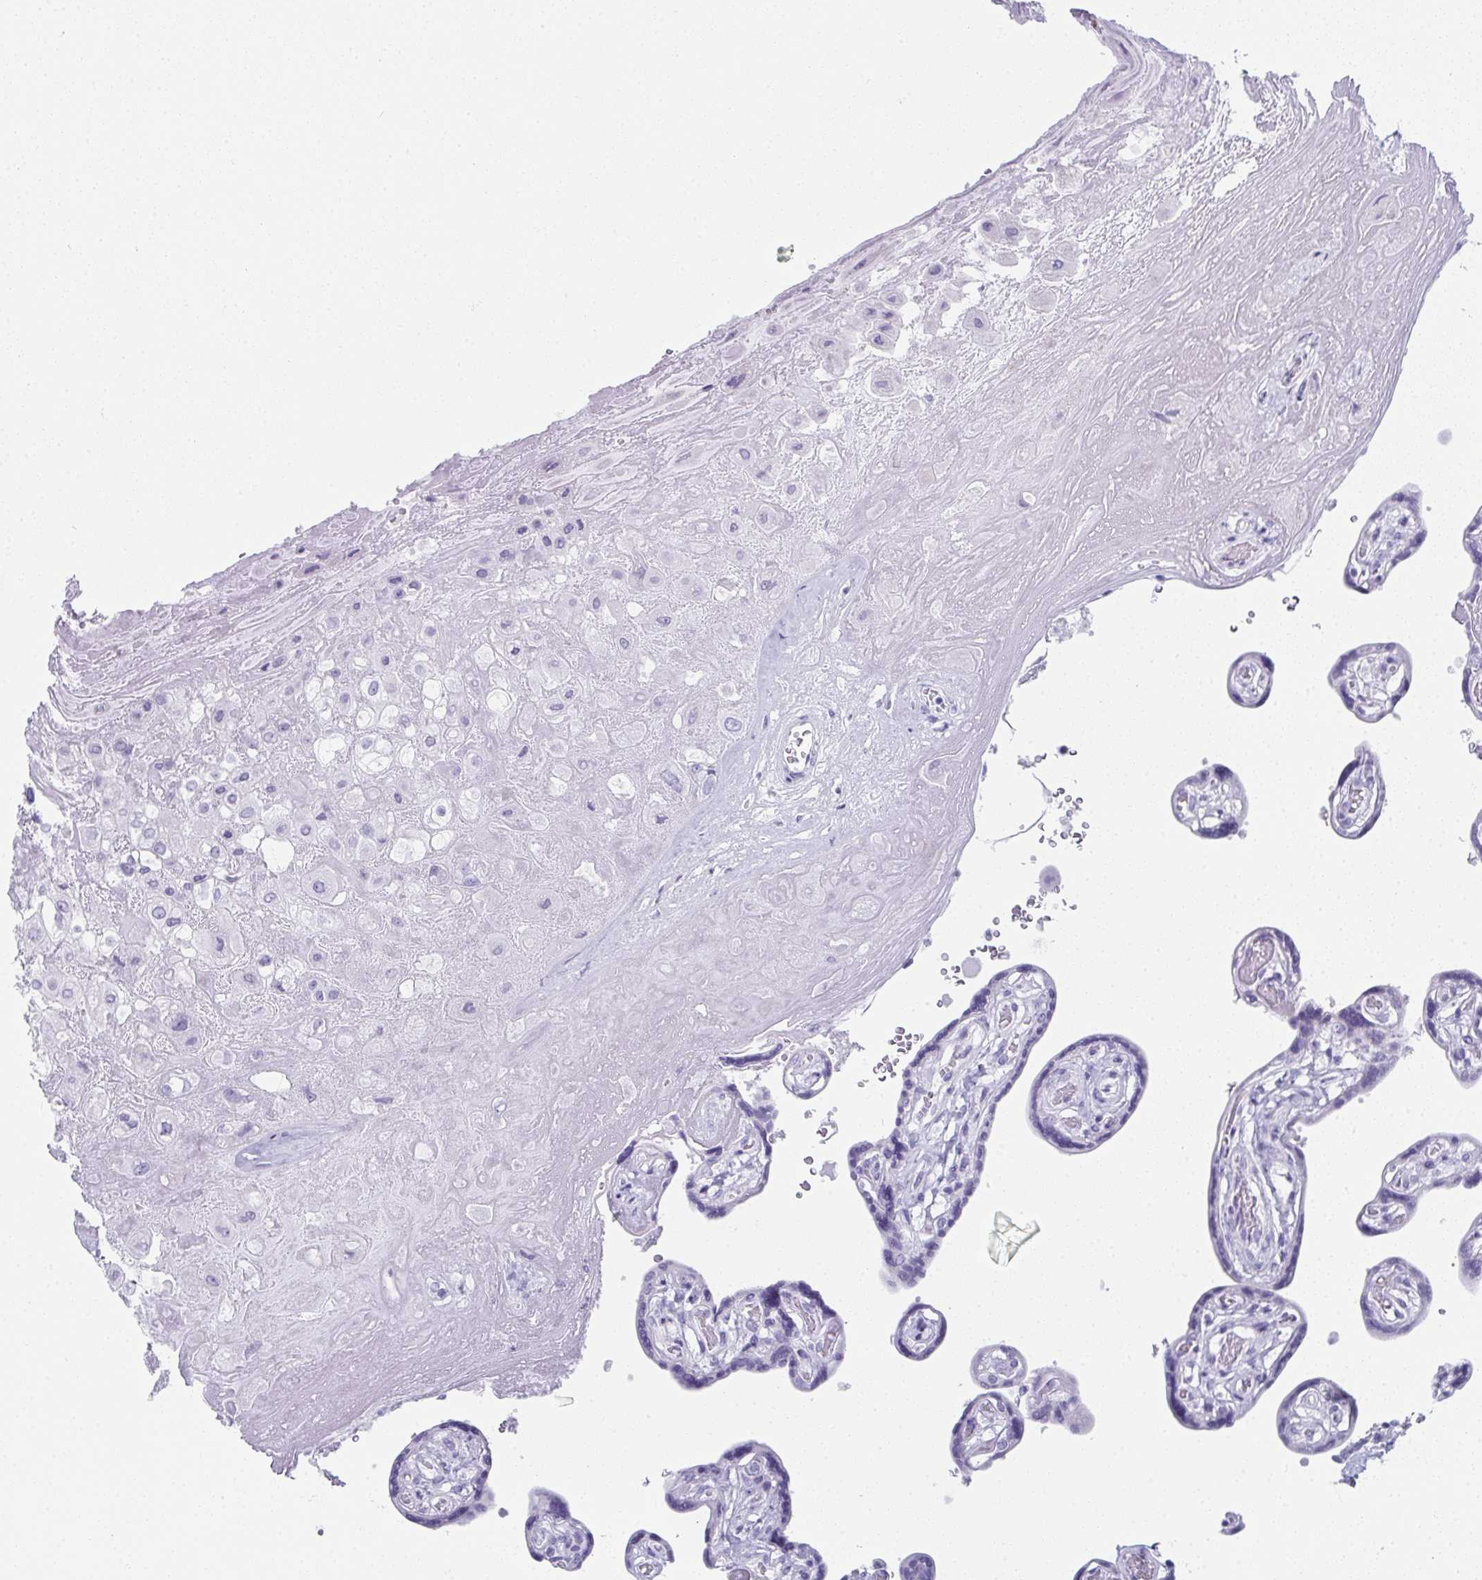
{"staining": {"intensity": "negative", "quantity": "none", "location": "none"}, "tissue": "placenta", "cell_type": "Decidual cells", "image_type": "normal", "snomed": [{"axis": "morphology", "description": "Normal tissue, NOS"}, {"axis": "topography", "description": "Placenta"}], "caption": "This is a micrograph of immunohistochemistry (IHC) staining of normal placenta, which shows no expression in decidual cells.", "gene": "SYCP1", "patient": {"sex": "female", "age": 32}}